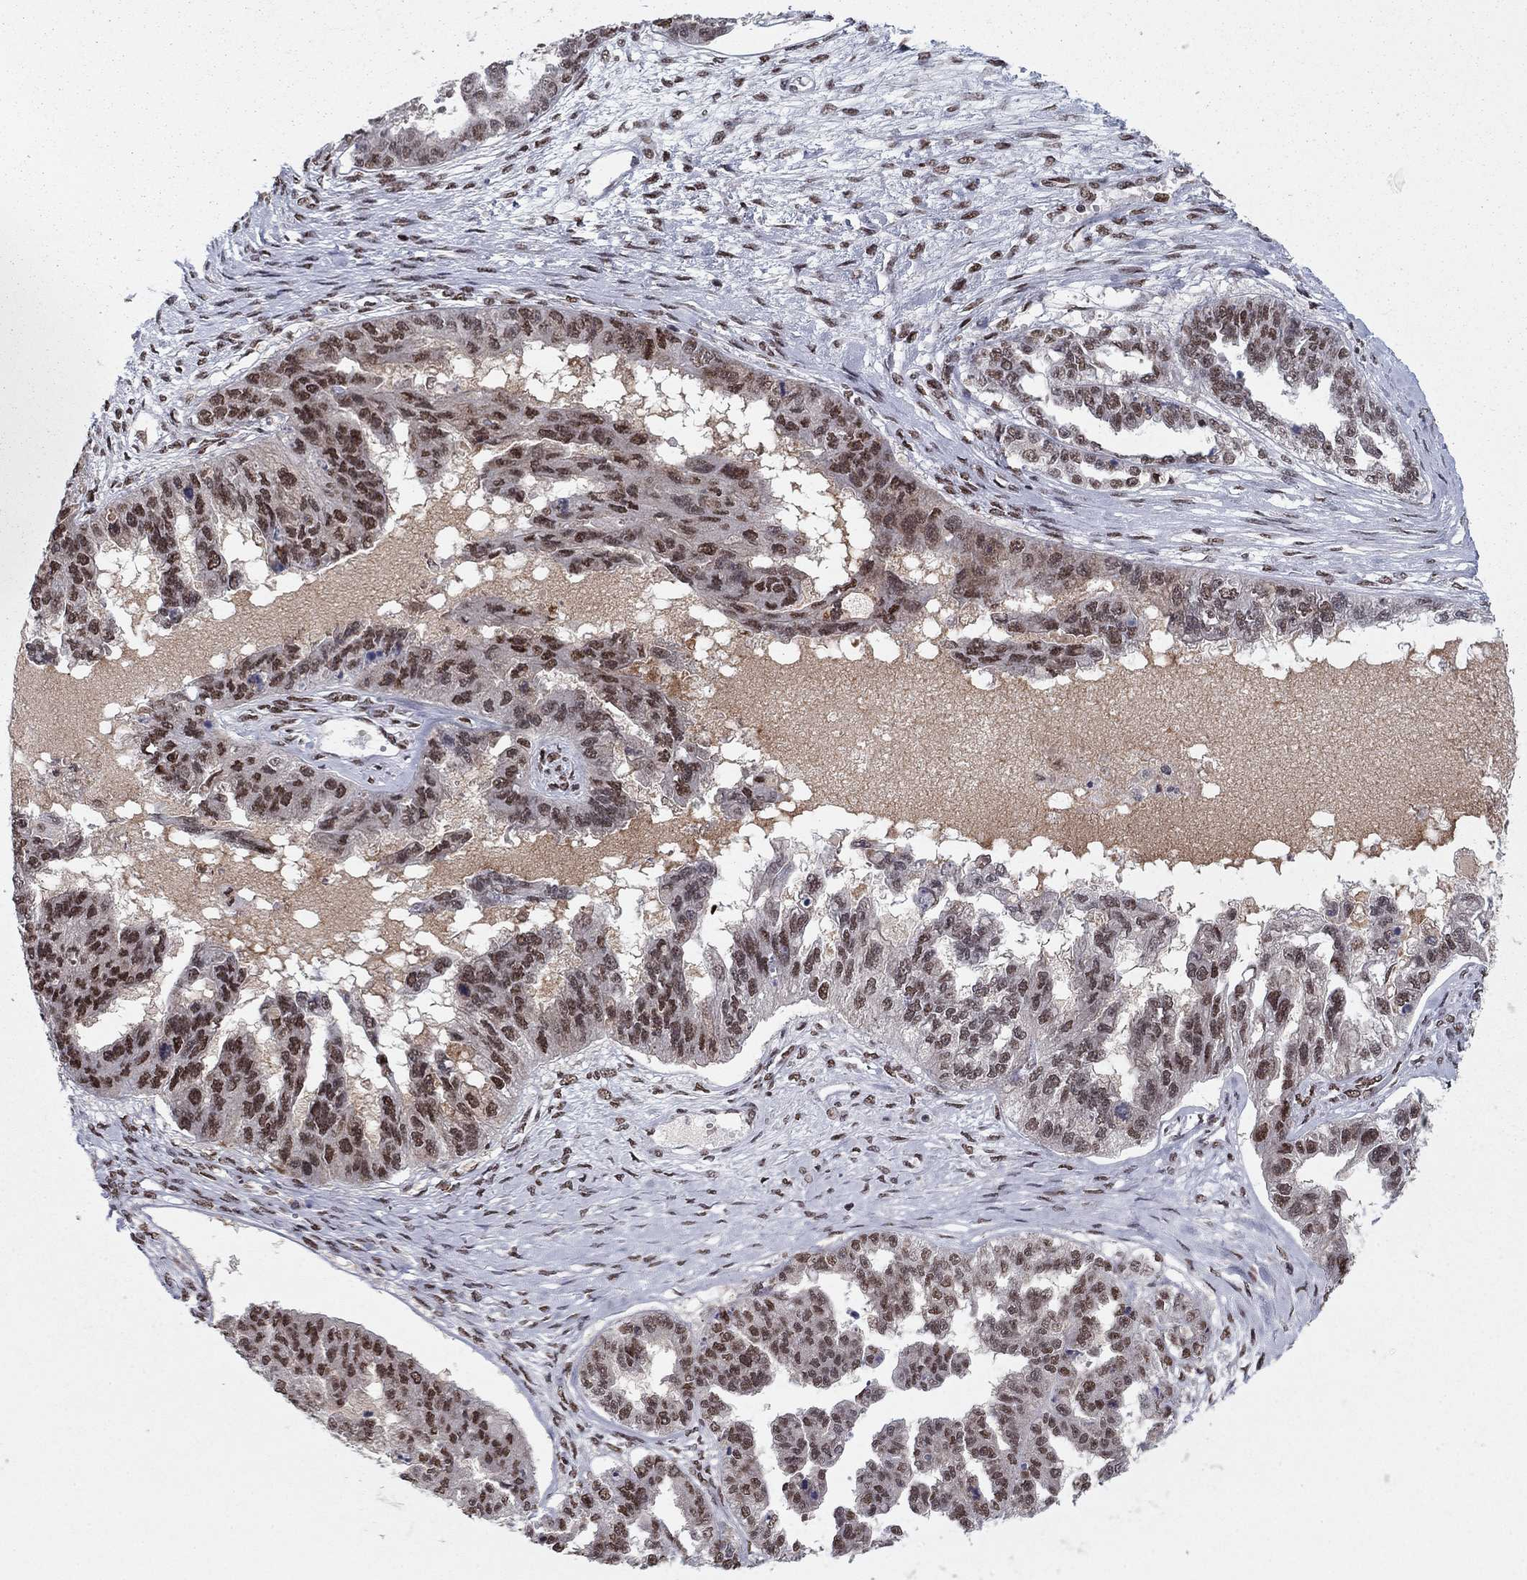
{"staining": {"intensity": "strong", "quantity": "25%-75%", "location": "nuclear"}, "tissue": "ovarian cancer", "cell_type": "Tumor cells", "image_type": "cancer", "snomed": [{"axis": "morphology", "description": "Cystadenocarcinoma, serous, NOS"}, {"axis": "topography", "description": "Ovary"}], "caption": "Brown immunohistochemical staining in human ovarian cancer (serous cystadenocarcinoma) shows strong nuclear staining in approximately 25%-75% of tumor cells.", "gene": "USP54", "patient": {"sex": "female", "age": 58}}